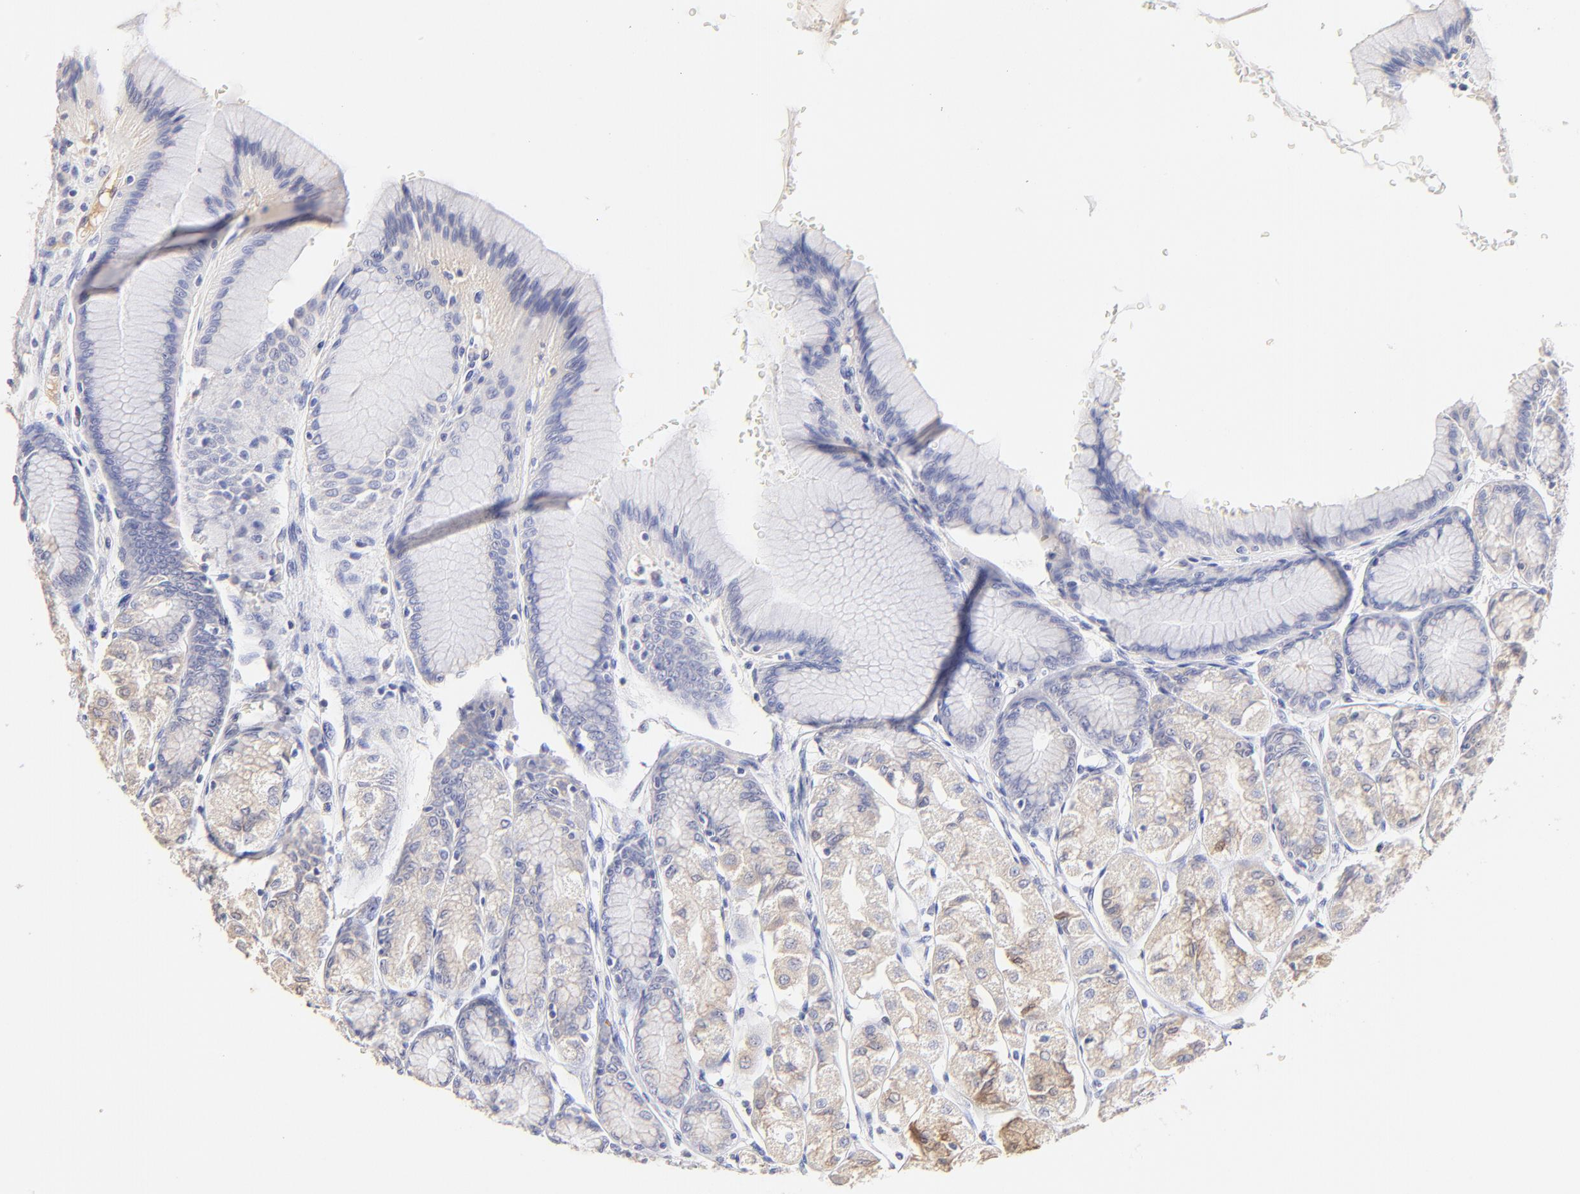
{"staining": {"intensity": "moderate", "quantity": "25%-75%", "location": "cytoplasmic/membranous"}, "tissue": "stomach", "cell_type": "Glandular cells", "image_type": "normal", "snomed": [{"axis": "morphology", "description": "Normal tissue, NOS"}, {"axis": "morphology", "description": "Adenocarcinoma, NOS"}, {"axis": "topography", "description": "Stomach"}, {"axis": "topography", "description": "Stomach, lower"}], "caption": "This photomicrograph exhibits immunohistochemistry (IHC) staining of normal human stomach, with medium moderate cytoplasmic/membranous expression in approximately 25%-75% of glandular cells.", "gene": "ASB9", "patient": {"sex": "female", "age": 65}}